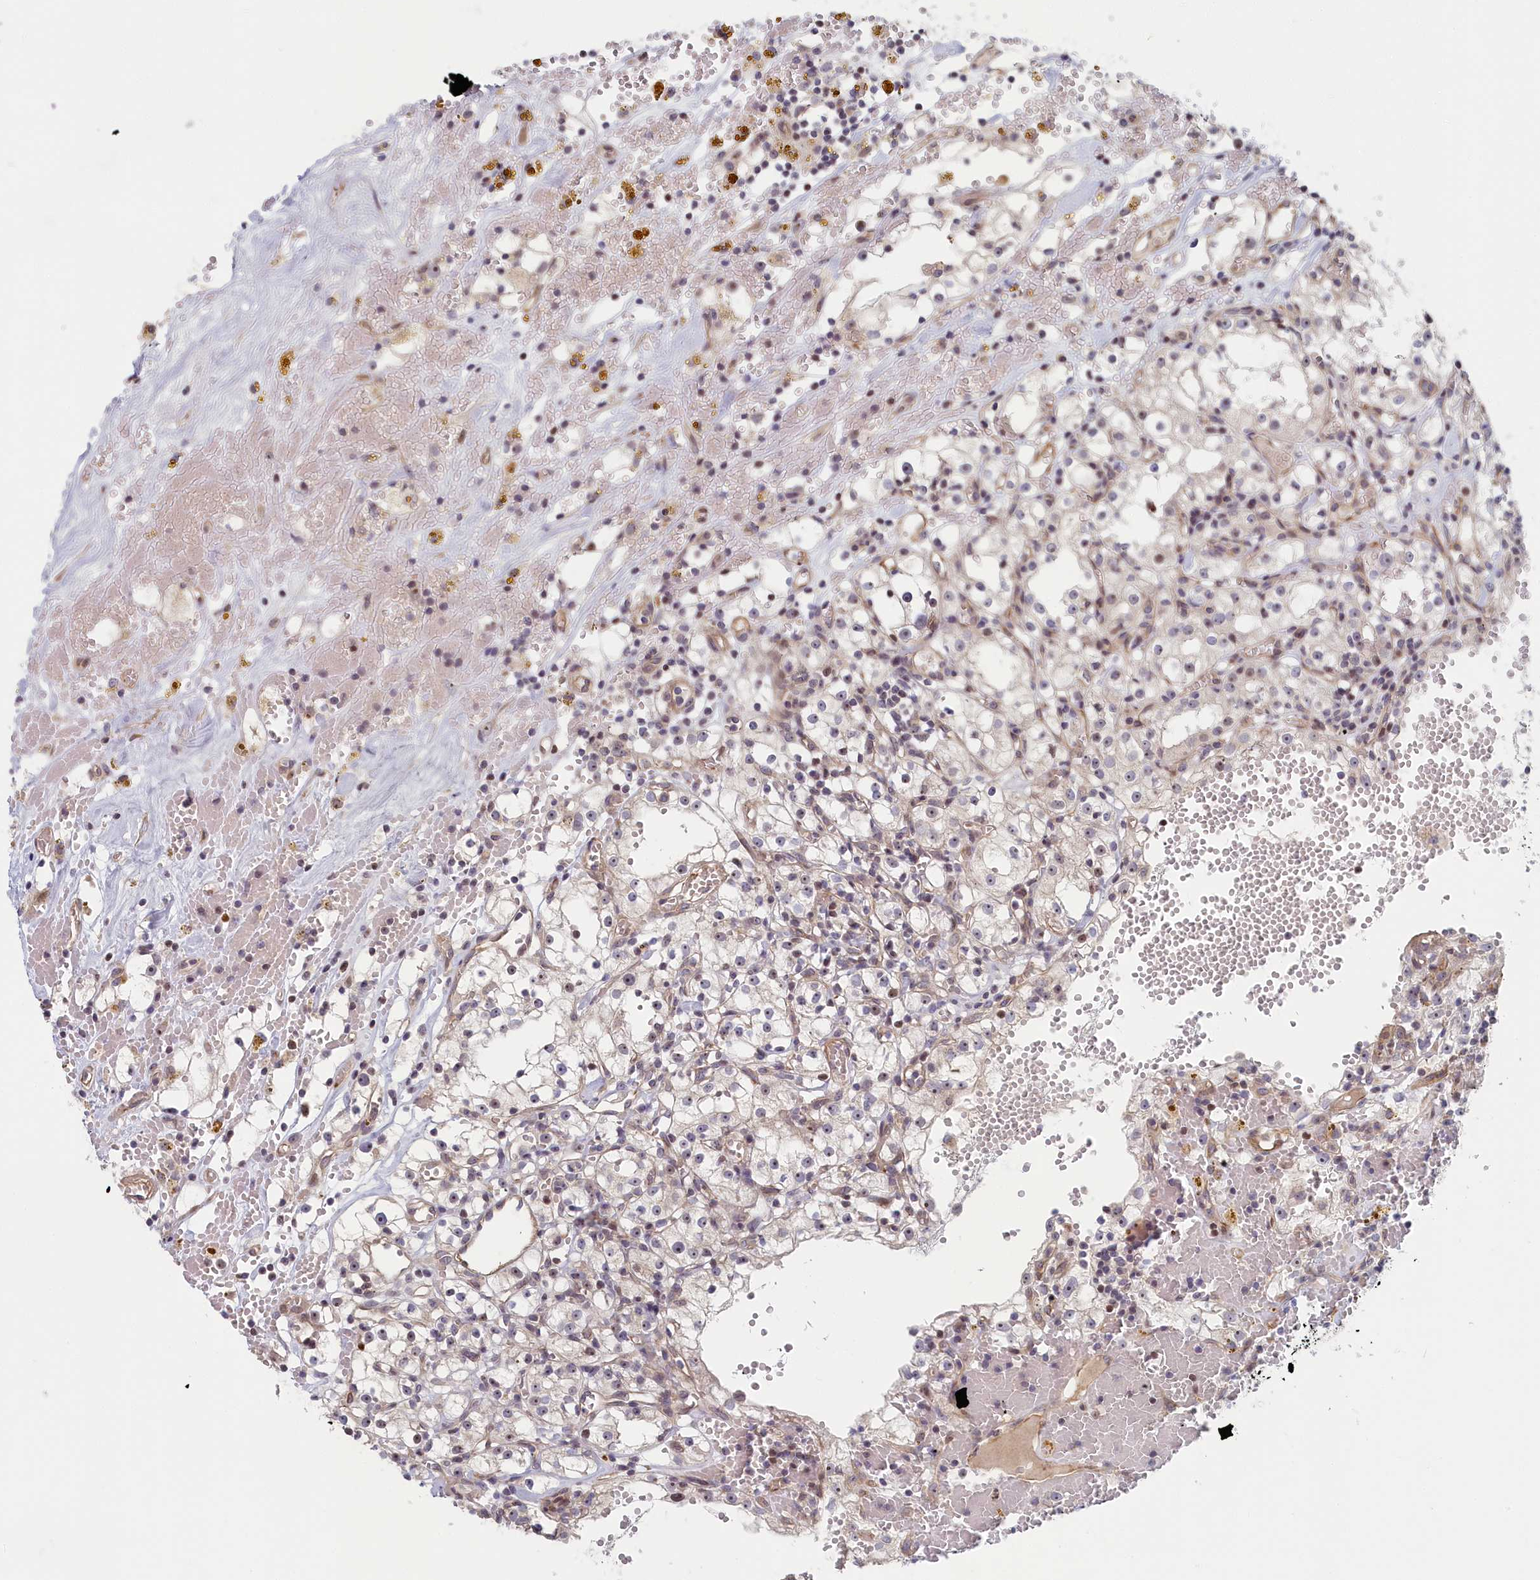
{"staining": {"intensity": "weak", "quantity": "<25%", "location": "nuclear"}, "tissue": "renal cancer", "cell_type": "Tumor cells", "image_type": "cancer", "snomed": [{"axis": "morphology", "description": "Adenocarcinoma, NOS"}, {"axis": "topography", "description": "Kidney"}], "caption": "Immunohistochemistry of renal adenocarcinoma exhibits no expression in tumor cells. (DAB immunohistochemistry visualized using brightfield microscopy, high magnification).", "gene": "INTS4", "patient": {"sex": "male", "age": 56}}